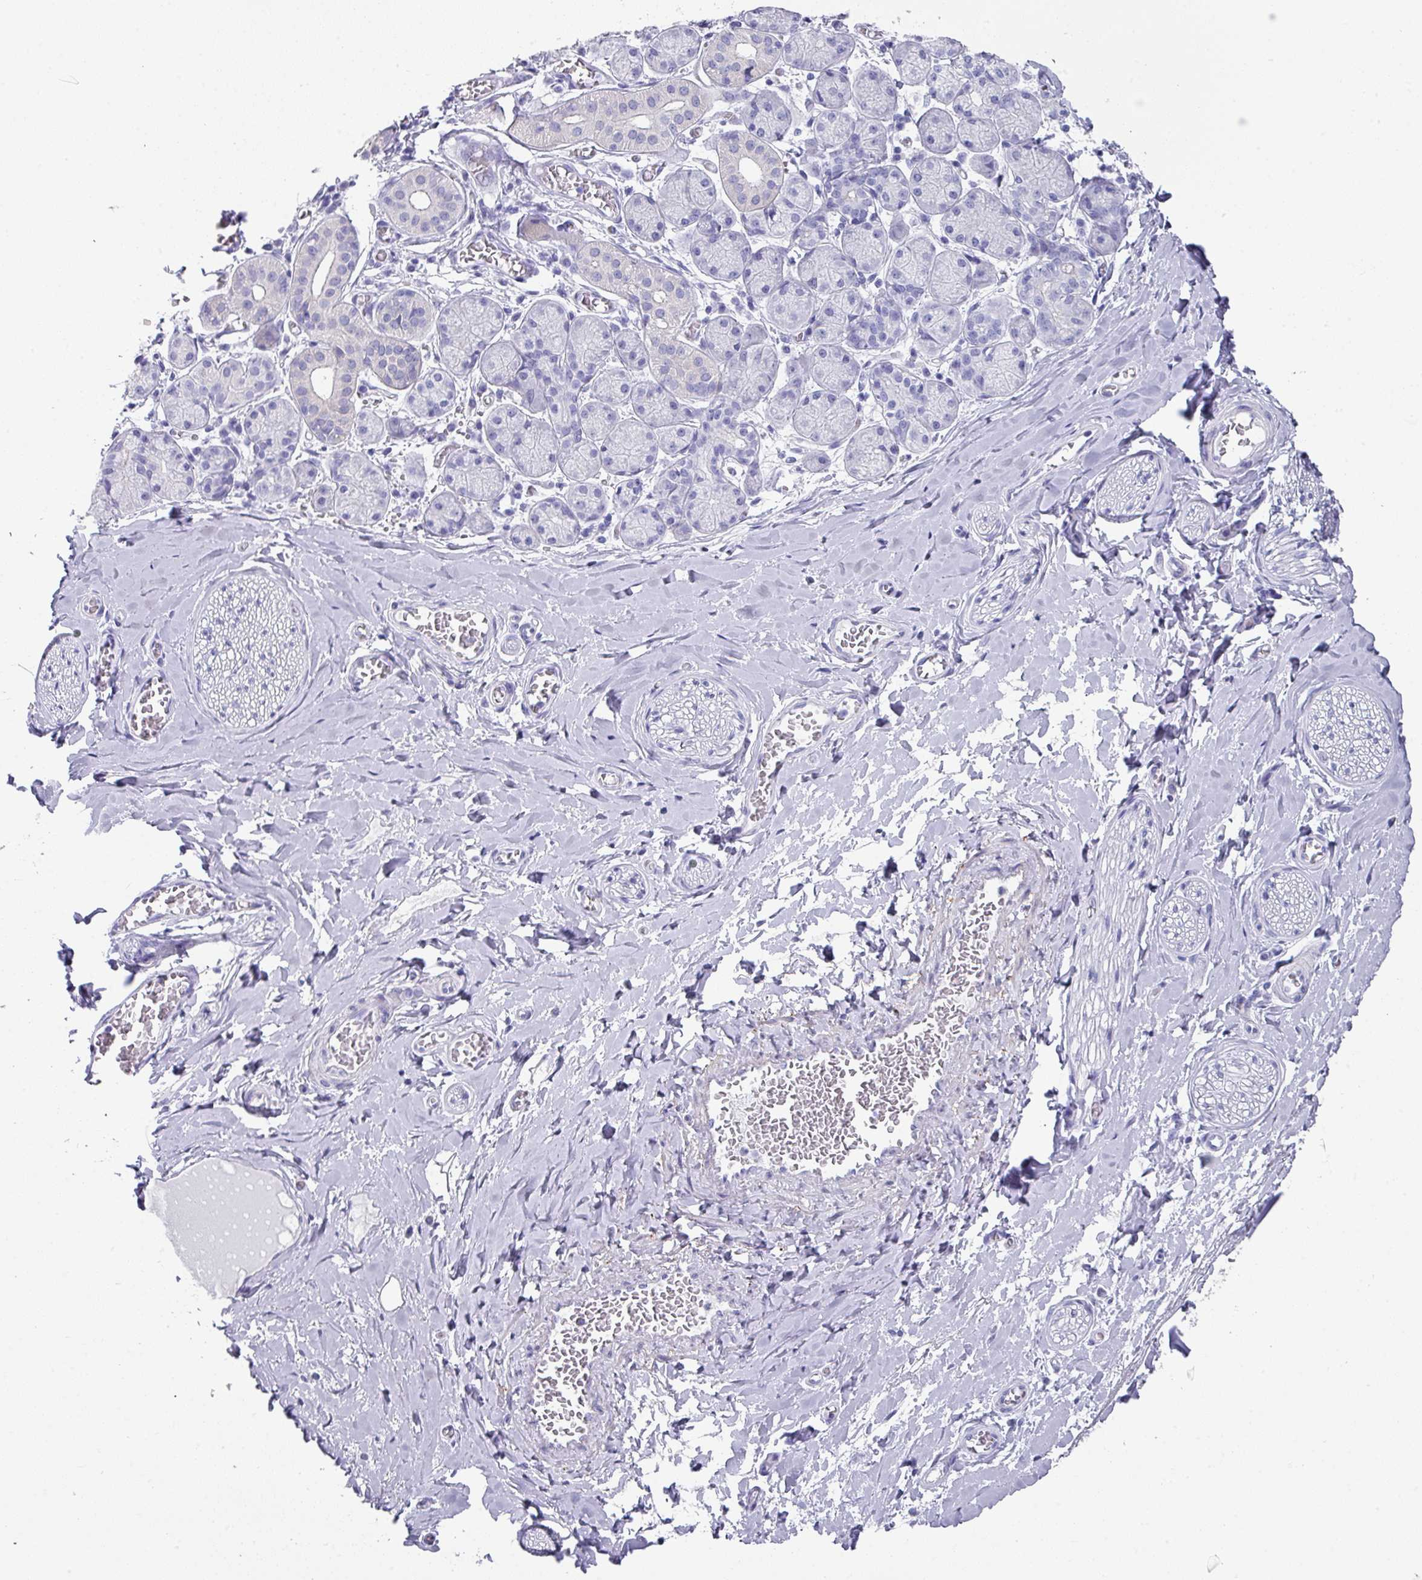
{"staining": {"intensity": "negative", "quantity": "none", "location": "none"}, "tissue": "adipose tissue", "cell_type": "Adipocytes", "image_type": "normal", "snomed": [{"axis": "morphology", "description": "Normal tissue, NOS"}, {"axis": "topography", "description": "Salivary gland"}, {"axis": "topography", "description": "Peripheral nerve tissue"}], "caption": "Immunohistochemical staining of normal human adipose tissue shows no significant expression in adipocytes.", "gene": "PEX10", "patient": {"sex": "female", "age": 24}}